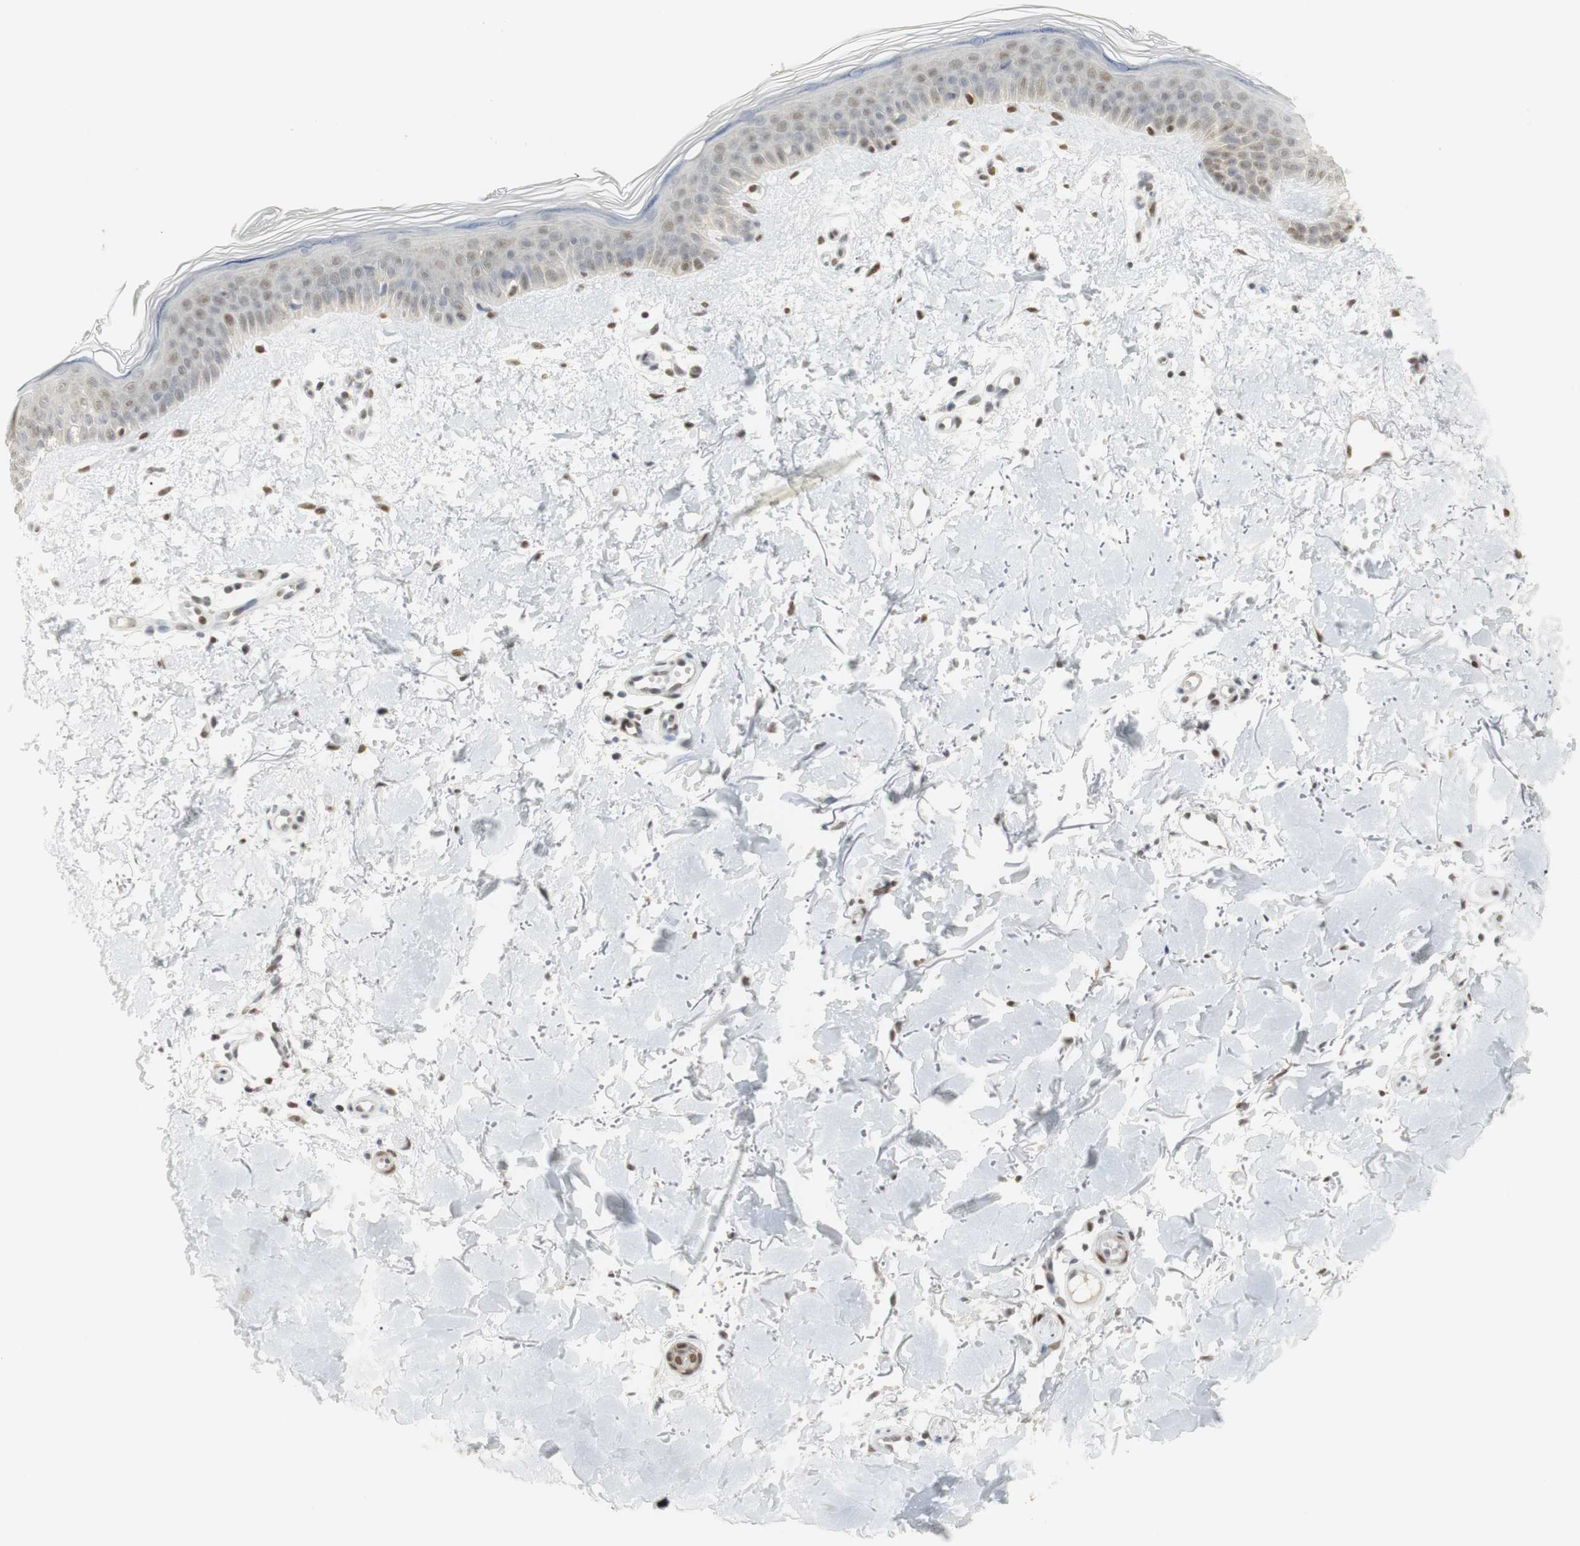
{"staining": {"intensity": "moderate", "quantity": "25%-75%", "location": "nuclear"}, "tissue": "skin", "cell_type": "Fibroblasts", "image_type": "normal", "snomed": [{"axis": "morphology", "description": "Normal tissue, NOS"}, {"axis": "topography", "description": "Skin"}], "caption": "High-power microscopy captured an immunohistochemistry (IHC) photomicrograph of normal skin, revealing moderate nuclear expression in approximately 25%-75% of fibroblasts.", "gene": "BMI1", "patient": {"sex": "female", "age": 56}}